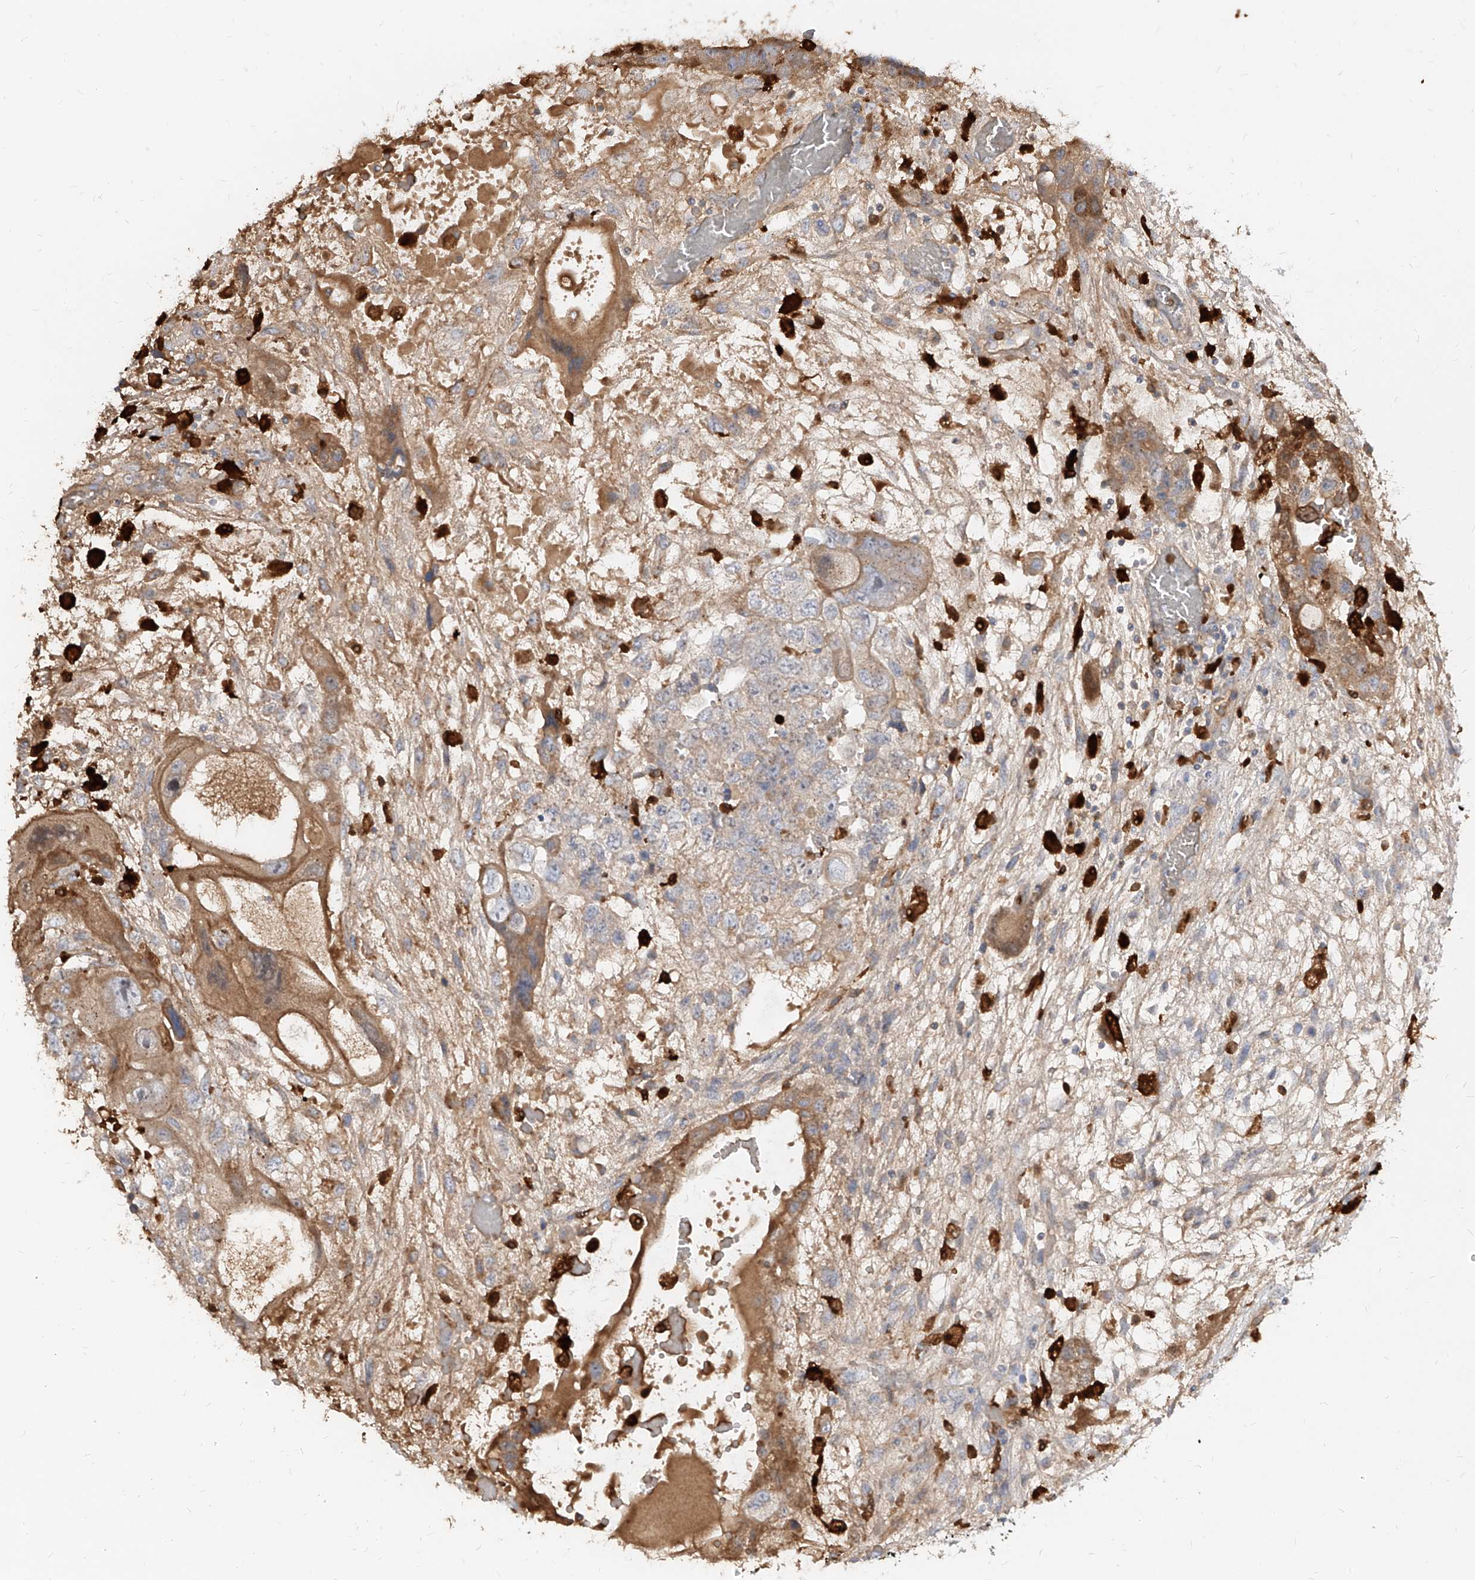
{"staining": {"intensity": "moderate", "quantity": "<25%", "location": "cytoplasmic/membranous"}, "tissue": "testis cancer", "cell_type": "Tumor cells", "image_type": "cancer", "snomed": [{"axis": "morphology", "description": "Carcinoma, Embryonal, NOS"}, {"axis": "topography", "description": "Testis"}], "caption": "This photomicrograph displays immunohistochemistry staining of embryonal carcinoma (testis), with low moderate cytoplasmic/membranous positivity in approximately <25% of tumor cells.", "gene": "KYNU", "patient": {"sex": "male", "age": 36}}